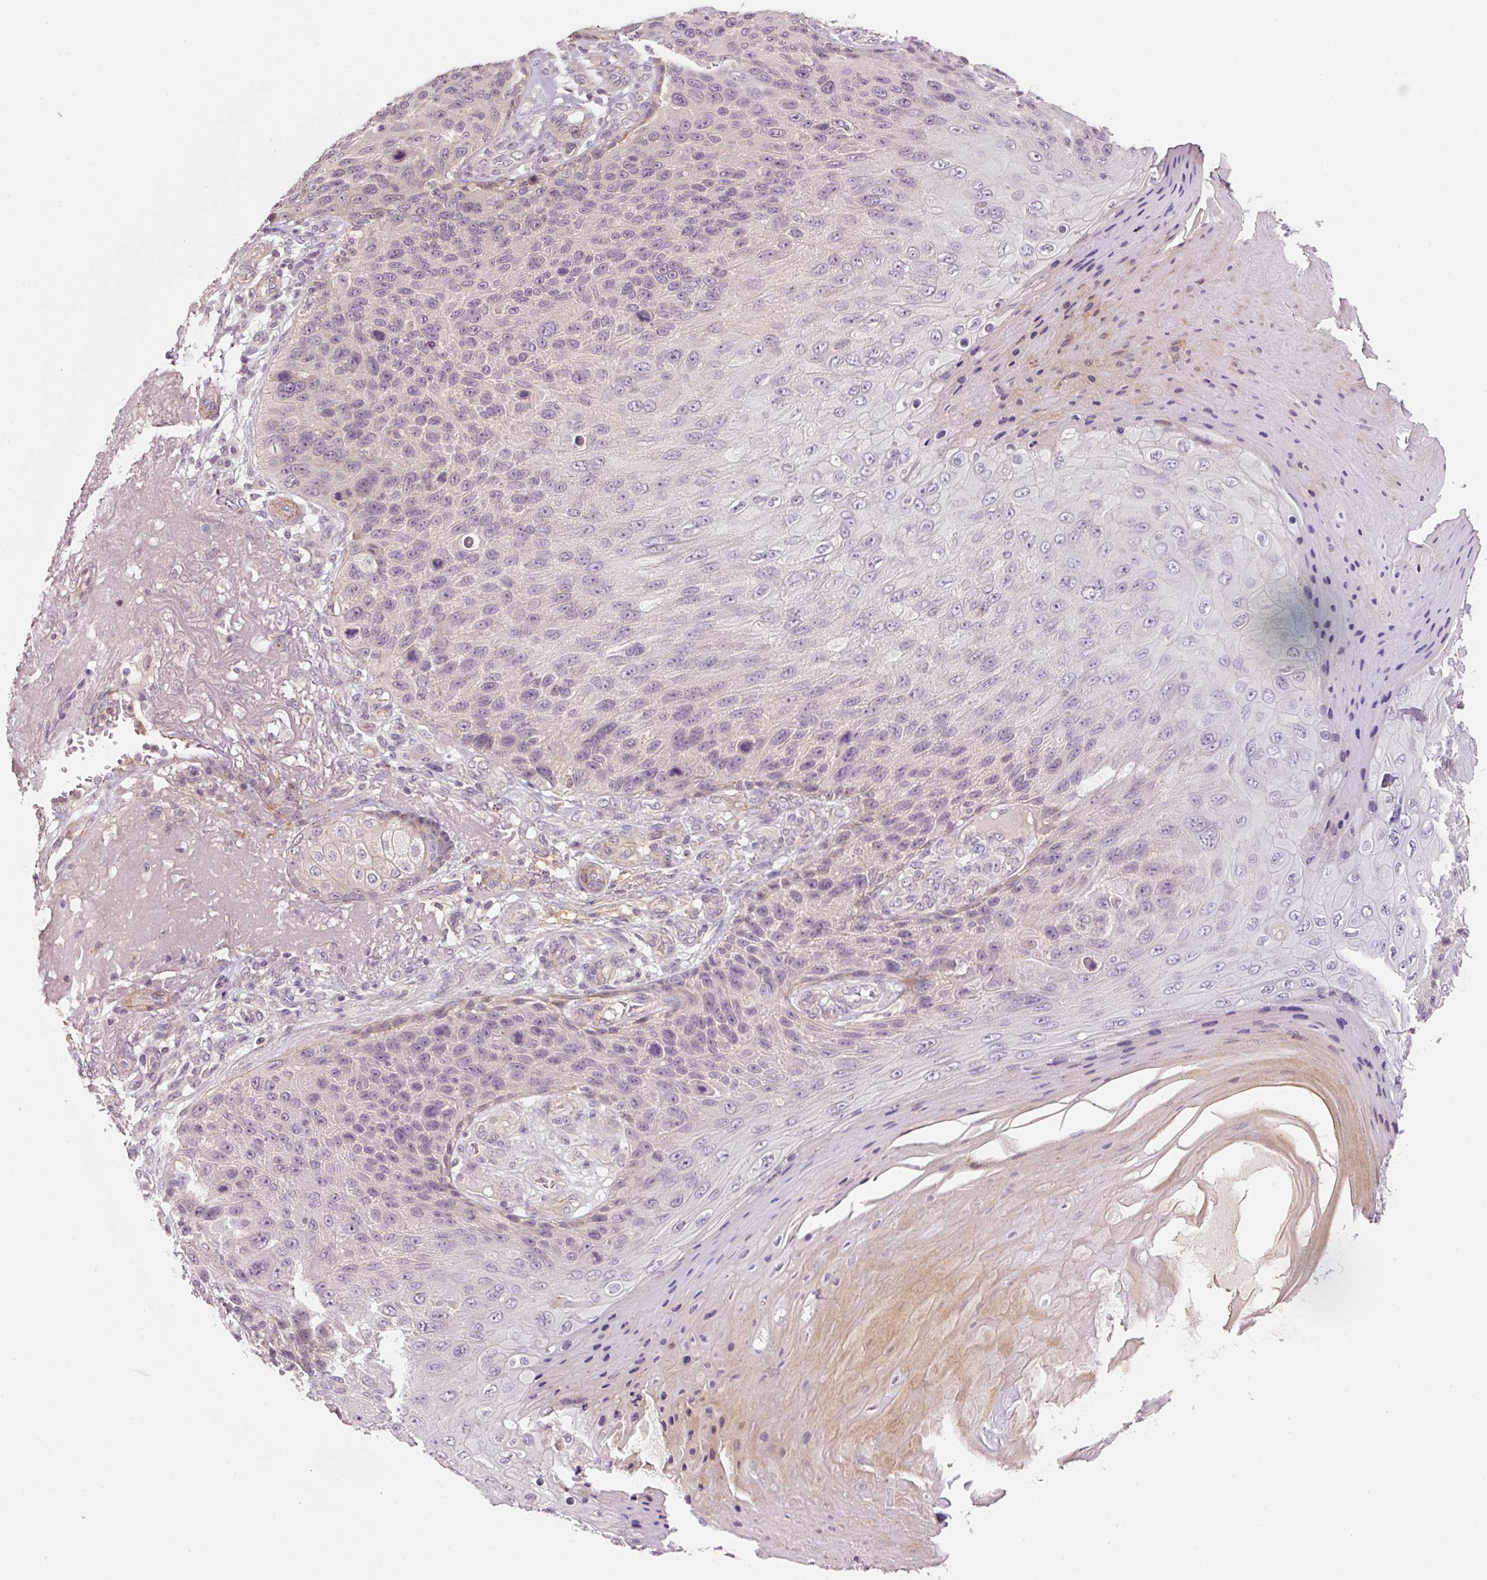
{"staining": {"intensity": "negative", "quantity": "none", "location": "none"}, "tissue": "skin cancer", "cell_type": "Tumor cells", "image_type": "cancer", "snomed": [{"axis": "morphology", "description": "Squamous cell carcinoma, NOS"}, {"axis": "topography", "description": "Skin"}], "caption": "The histopathology image reveals no significant positivity in tumor cells of skin cancer. The staining was performed using DAB to visualize the protein expression in brown, while the nuclei were stained in blue with hematoxylin (Magnification: 20x).", "gene": "TIRAP", "patient": {"sex": "female", "age": 88}}